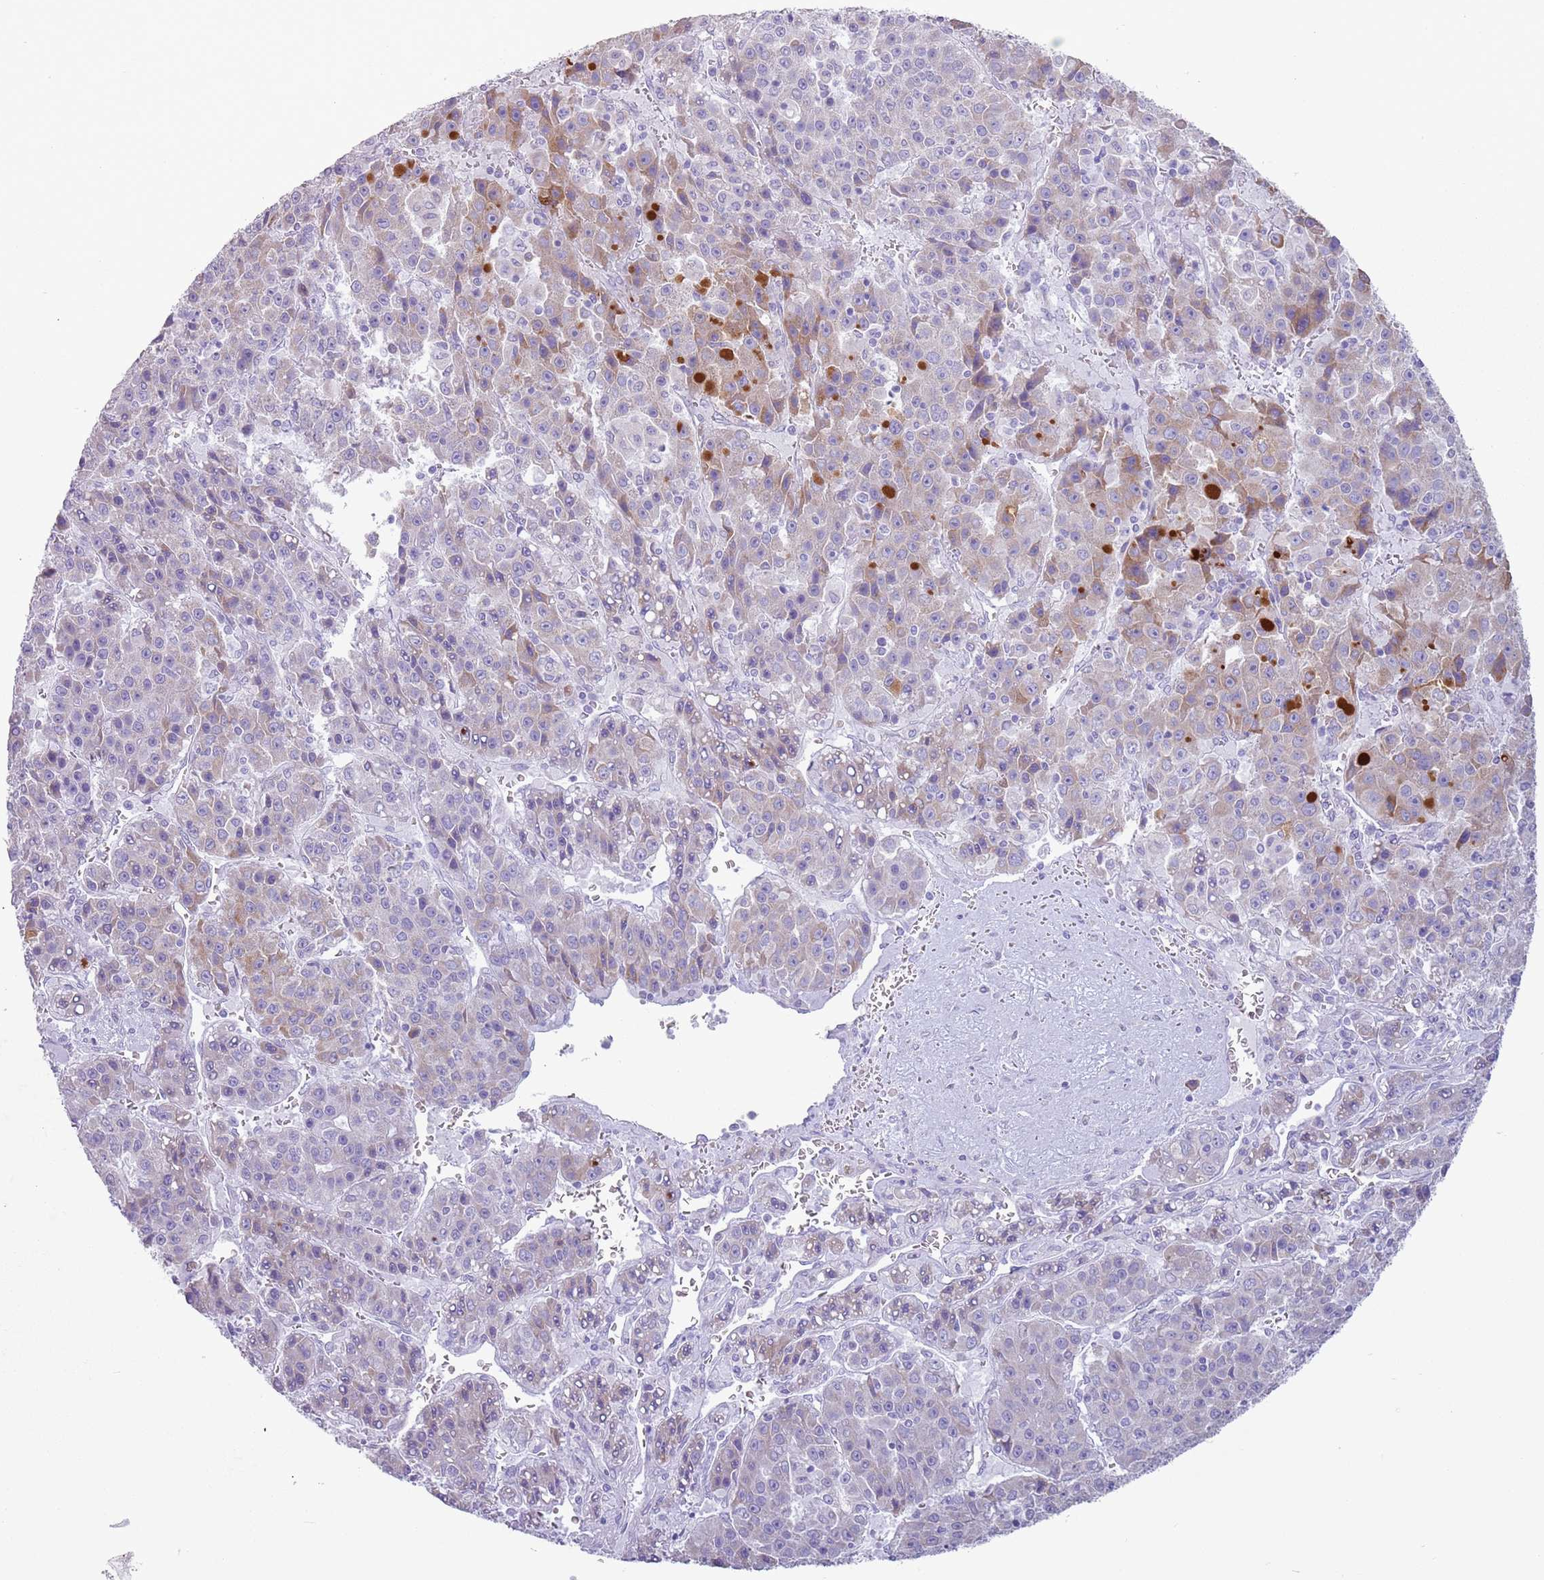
{"staining": {"intensity": "weak", "quantity": "<25%", "location": "cytoplasmic/membranous"}, "tissue": "liver cancer", "cell_type": "Tumor cells", "image_type": "cancer", "snomed": [{"axis": "morphology", "description": "Carcinoma, Hepatocellular, NOS"}, {"axis": "topography", "description": "Liver"}], "caption": "The histopathology image demonstrates no staining of tumor cells in liver cancer (hepatocellular carcinoma).", "gene": "HYOU1", "patient": {"sex": "female", "age": 53}}